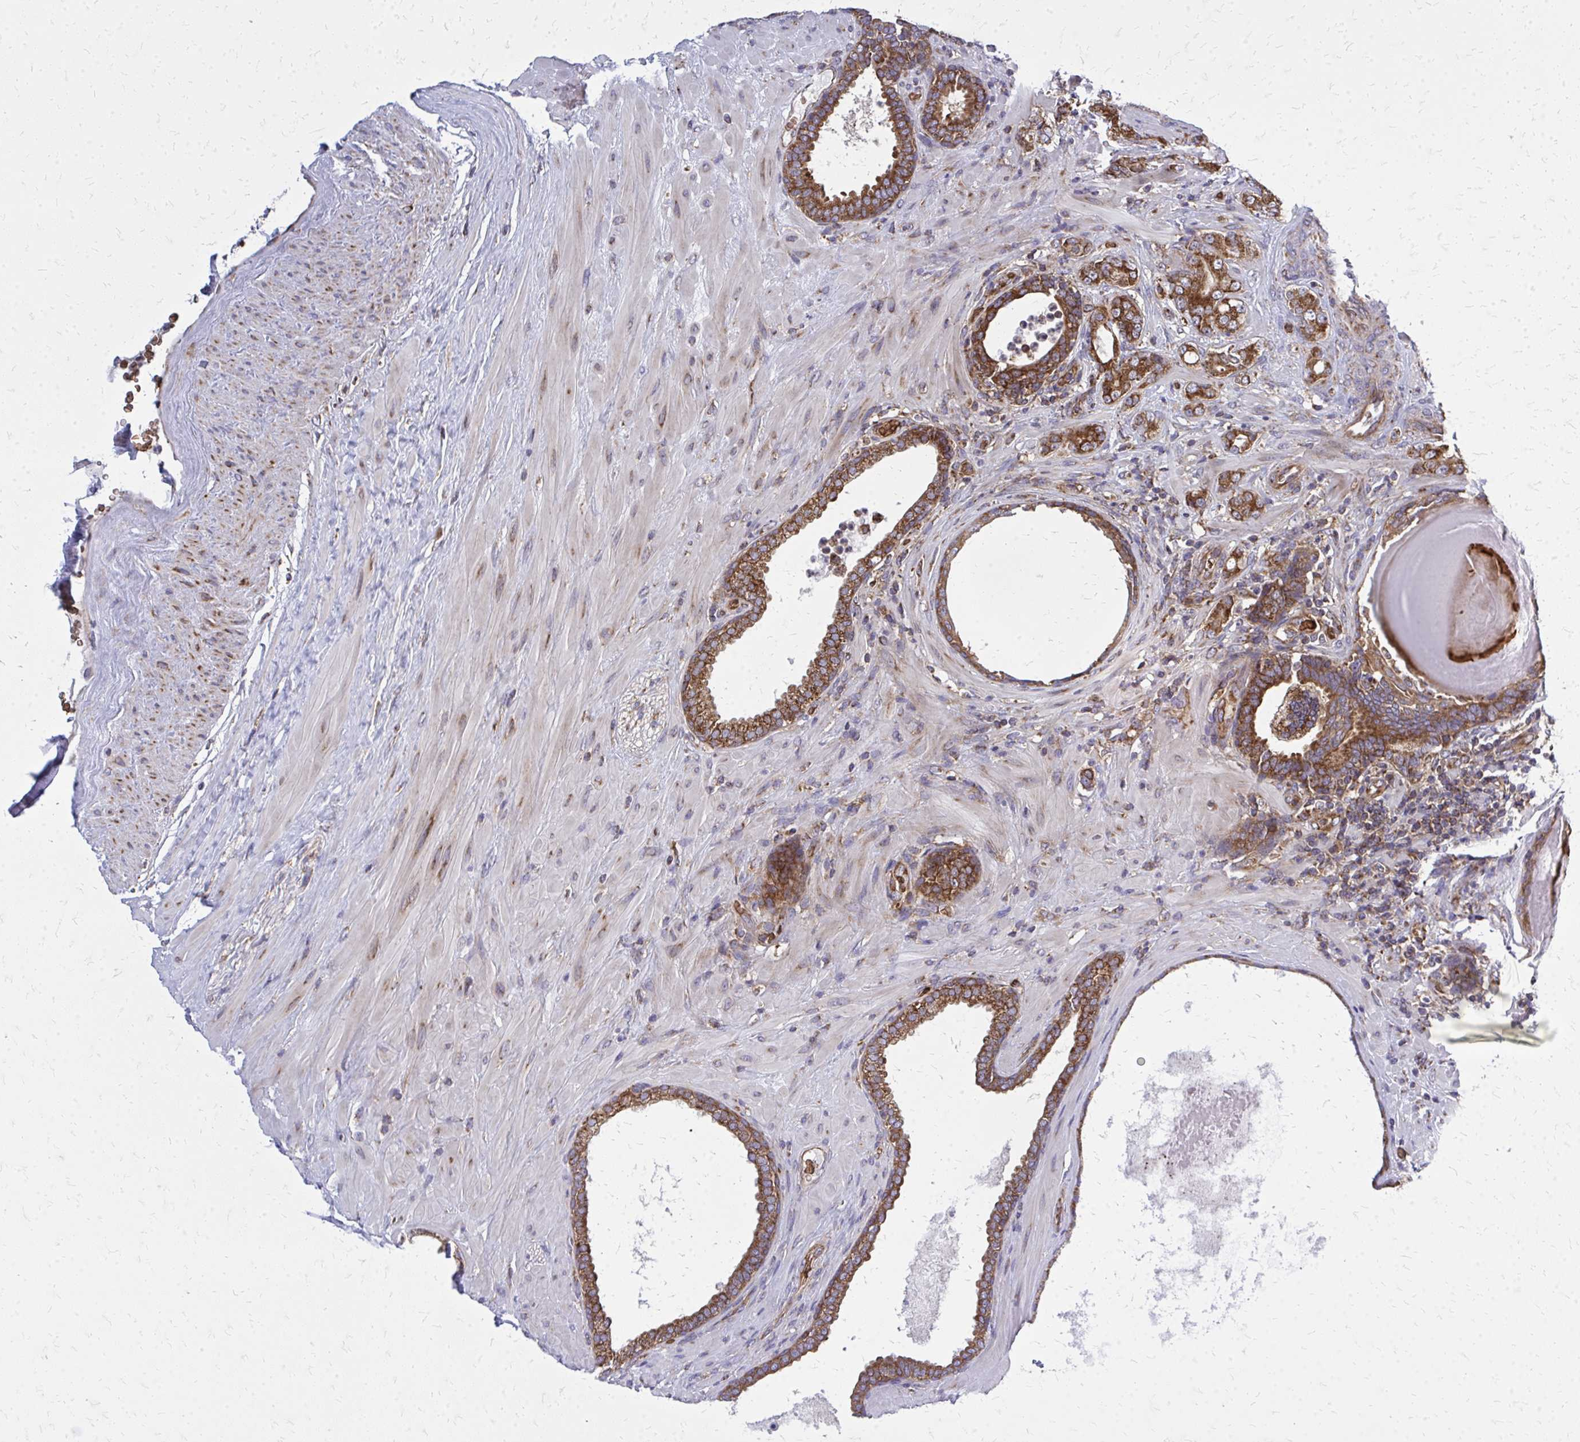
{"staining": {"intensity": "strong", "quantity": ">75%", "location": "cytoplasmic/membranous"}, "tissue": "prostate cancer", "cell_type": "Tumor cells", "image_type": "cancer", "snomed": [{"axis": "morphology", "description": "Adenocarcinoma, High grade"}, {"axis": "topography", "description": "Prostate"}], "caption": "The immunohistochemical stain shows strong cytoplasmic/membranous staining in tumor cells of prostate high-grade adenocarcinoma tissue.", "gene": "PDK4", "patient": {"sex": "male", "age": 62}}